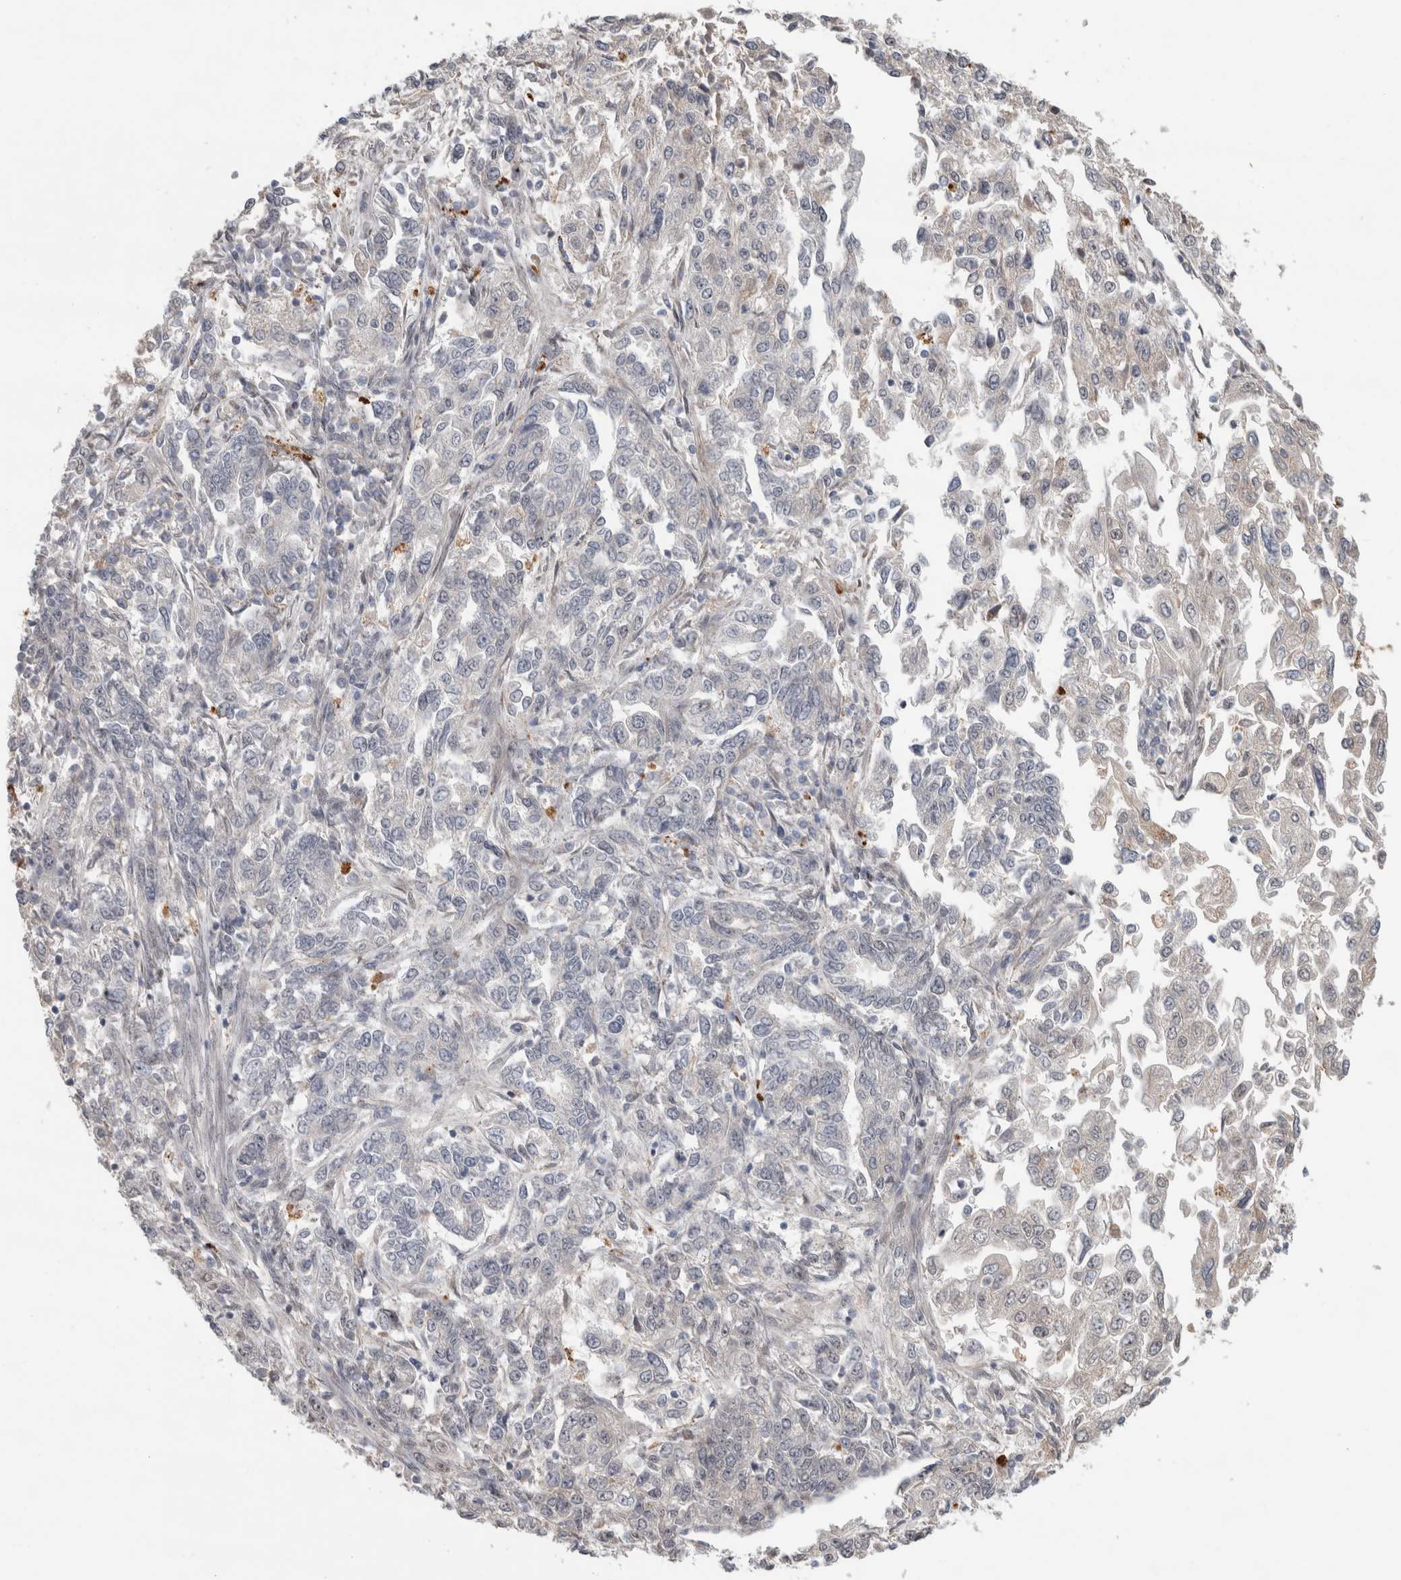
{"staining": {"intensity": "negative", "quantity": "none", "location": "none"}, "tissue": "endometrial cancer", "cell_type": "Tumor cells", "image_type": "cancer", "snomed": [{"axis": "morphology", "description": "Adenocarcinoma, NOS"}, {"axis": "topography", "description": "Endometrium"}], "caption": "The image exhibits no staining of tumor cells in endometrial cancer. (Brightfield microscopy of DAB (3,3'-diaminobenzidine) immunohistochemistry (IHC) at high magnification).", "gene": "NAB2", "patient": {"sex": "female", "age": 49}}